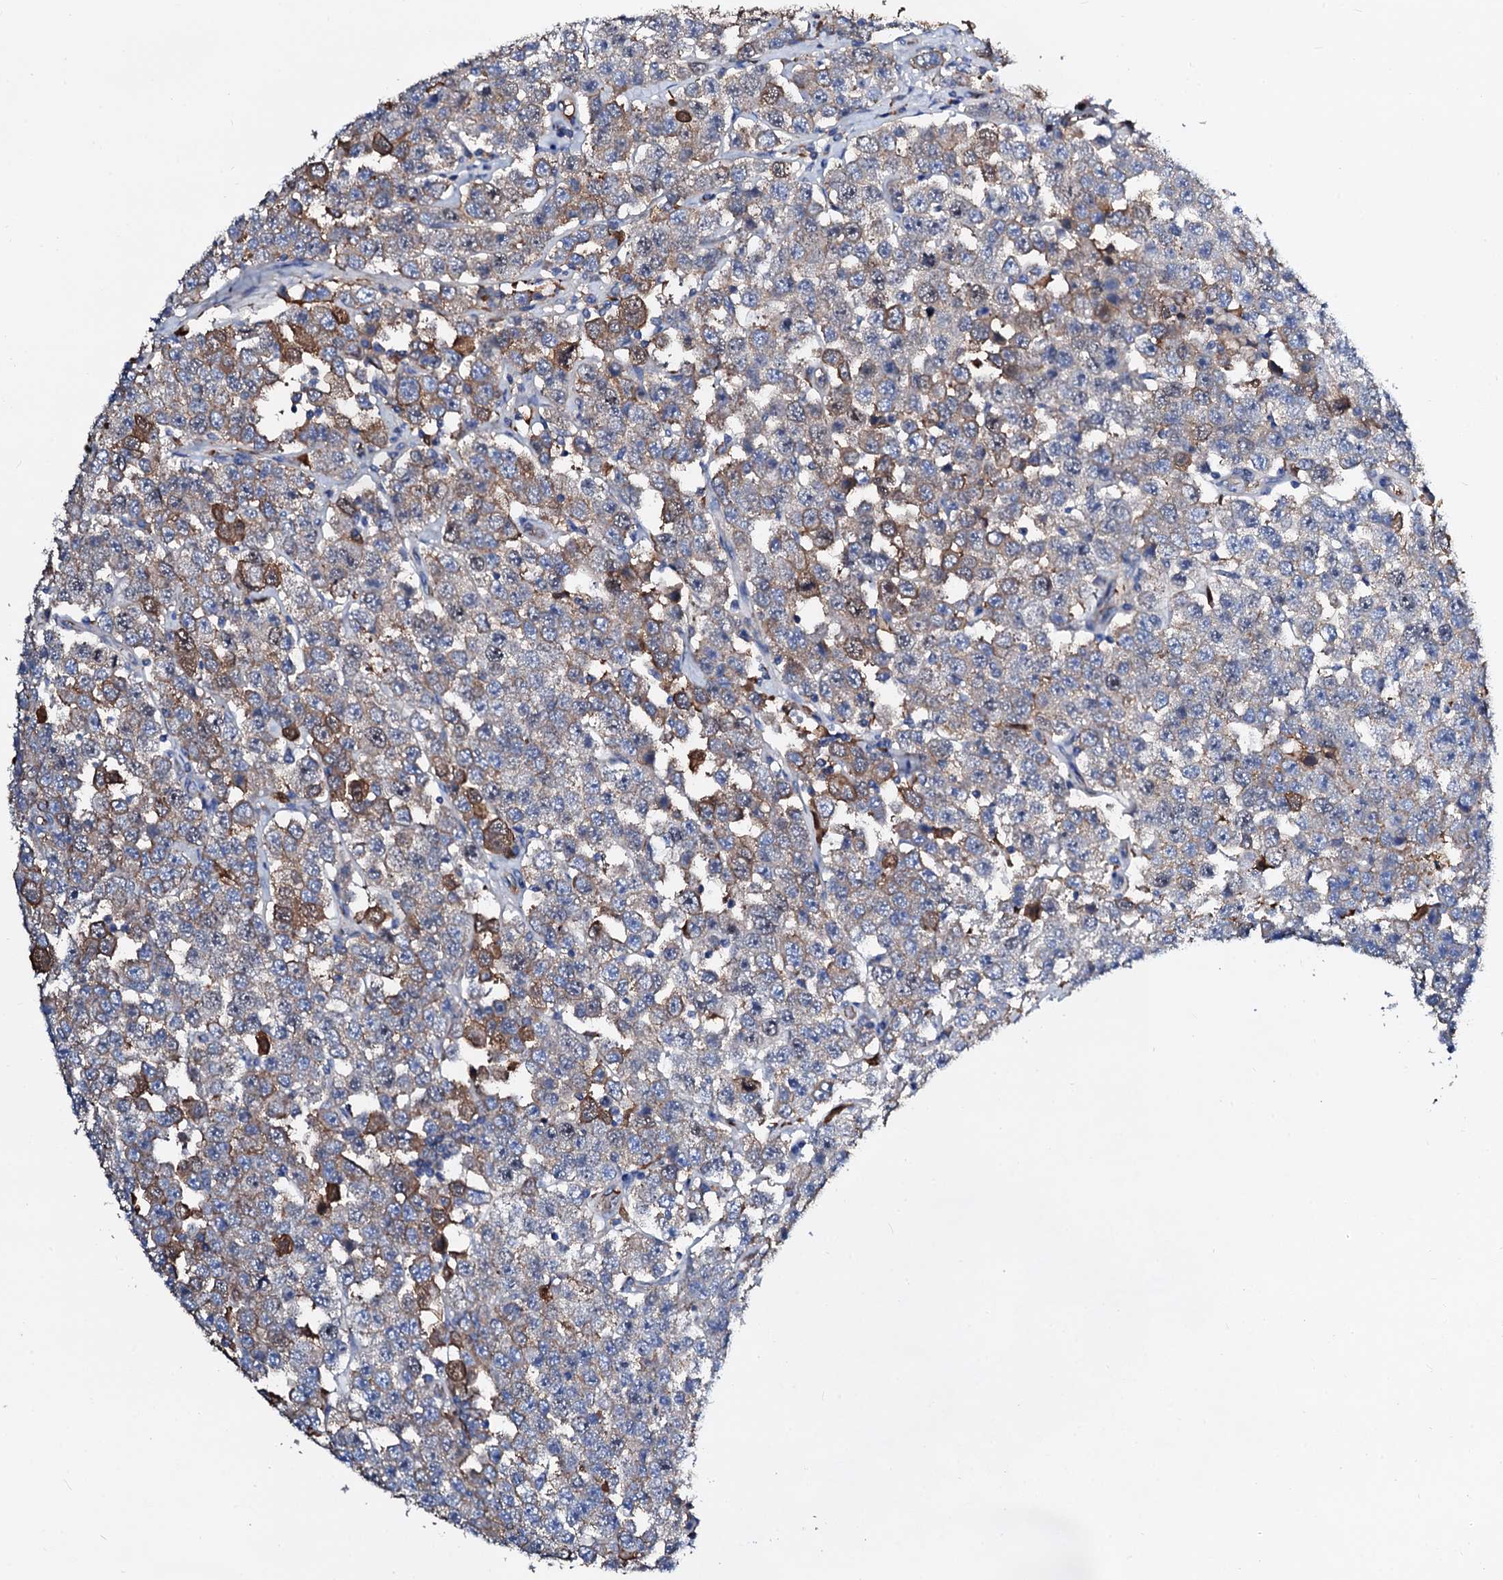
{"staining": {"intensity": "moderate", "quantity": ">75%", "location": "cytoplasmic/membranous"}, "tissue": "testis cancer", "cell_type": "Tumor cells", "image_type": "cancer", "snomed": [{"axis": "morphology", "description": "Seminoma, NOS"}, {"axis": "topography", "description": "Testis"}], "caption": "A high-resolution photomicrograph shows IHC staining of testis cancer (seminoma), which shows moderate cytoplasmic/membranous positivity in about >75% of tumor cells. The staining was performed using DAB (3,3'-diaminobenzidine), with brown indicating positive protein expression. Nuclei are stained blue with hematoxylin.", "gene": "CSKMT", "patient": {"sex": "male", "age": 28}}